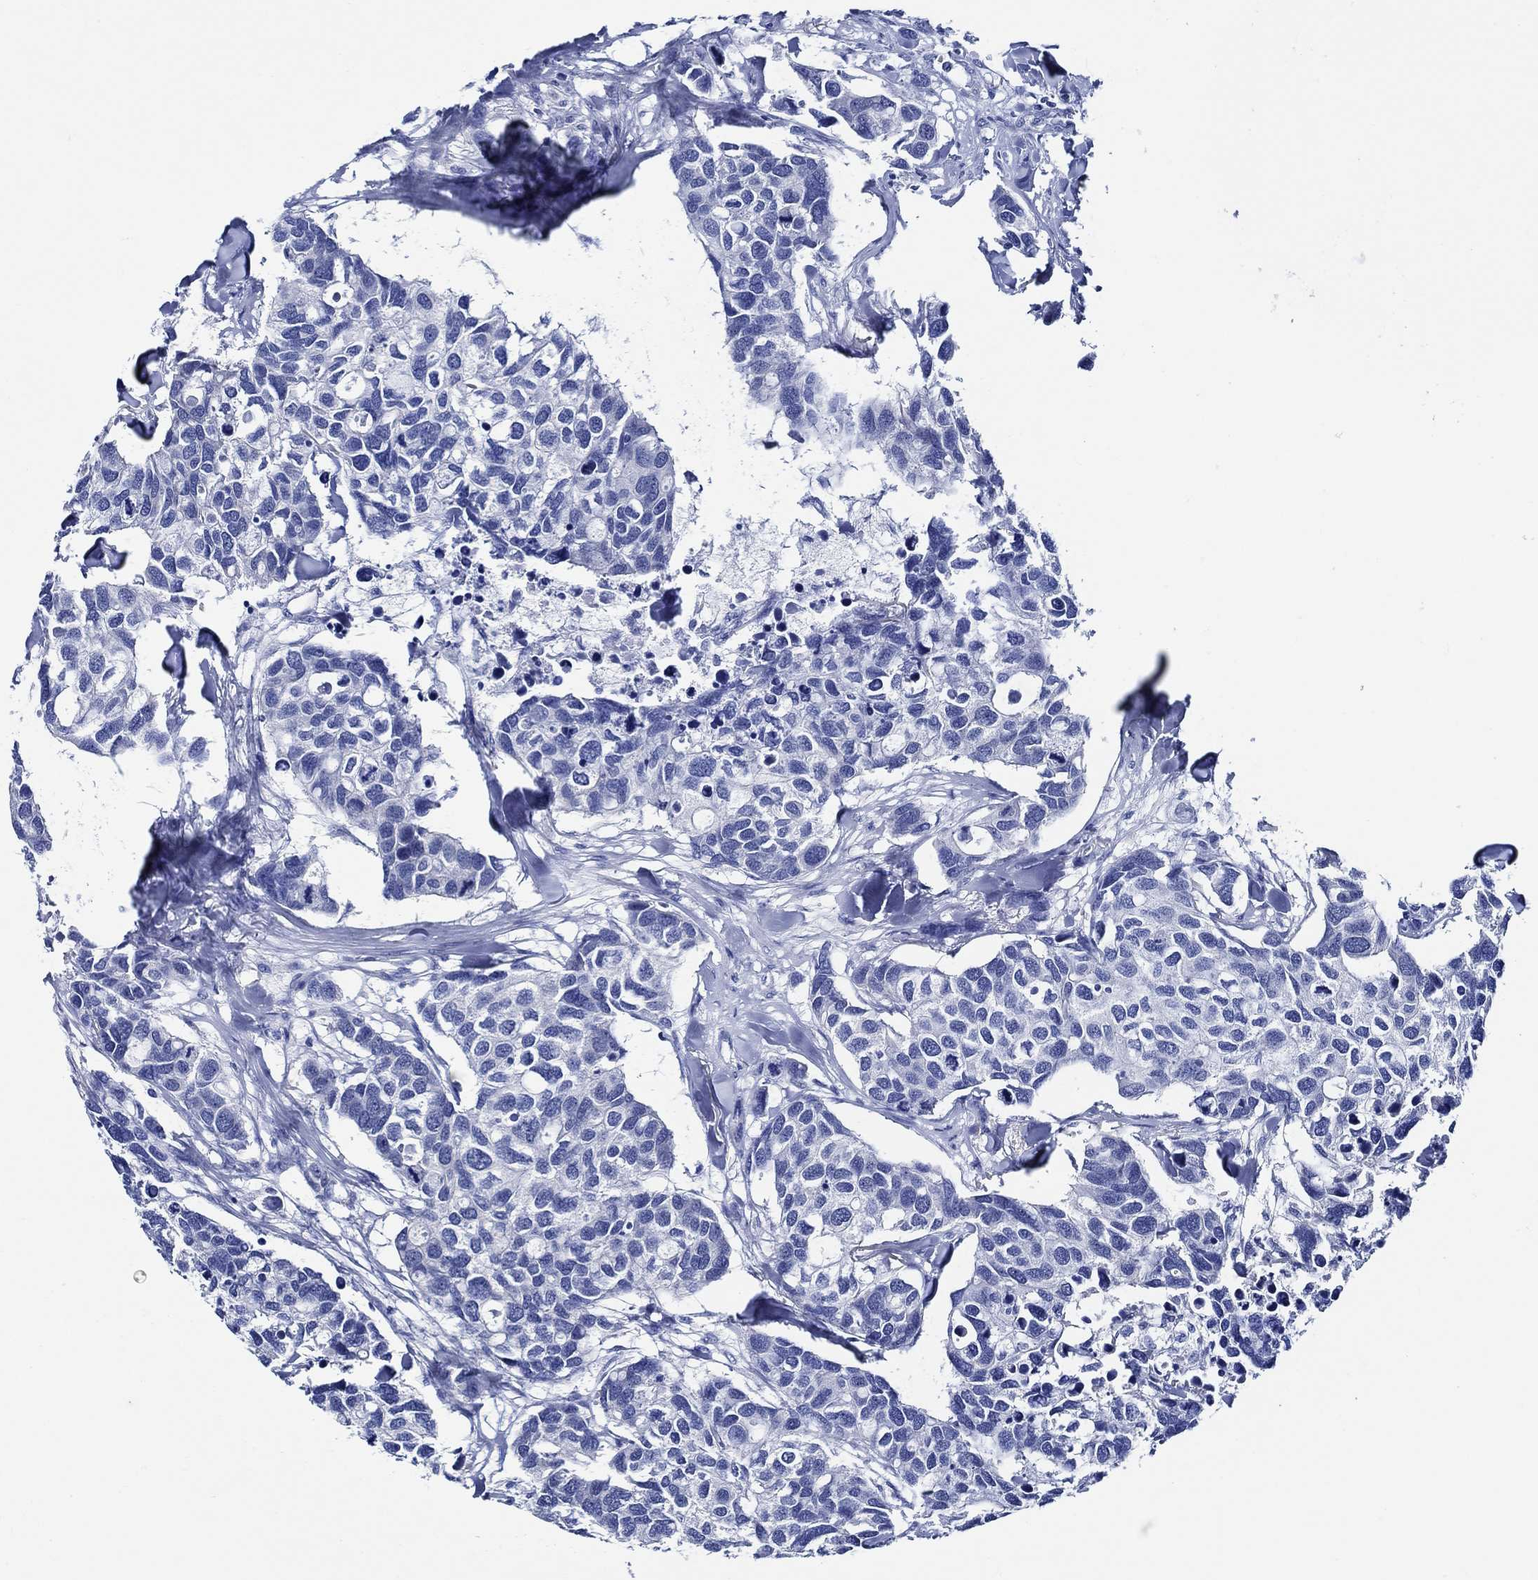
{"staining": {"intensity": "negative", "quantity": "none", "location": "none"}, "tissue": "breast cancer", "cell_type": "Tumor cells", "image_type": "cancer", "snomed": [{"axis": "morphology", "description": "Duct carcinoma"}, {"axis": "topography", "description": "Breast"}], "caption": "DAB (3,3'-diaminobenzidine) immunohistochemical staining of human breast cancer shows no significant staining in tumor cells.", "gene": "WDR62", "patient": {"sex": "female", "age": 83}}